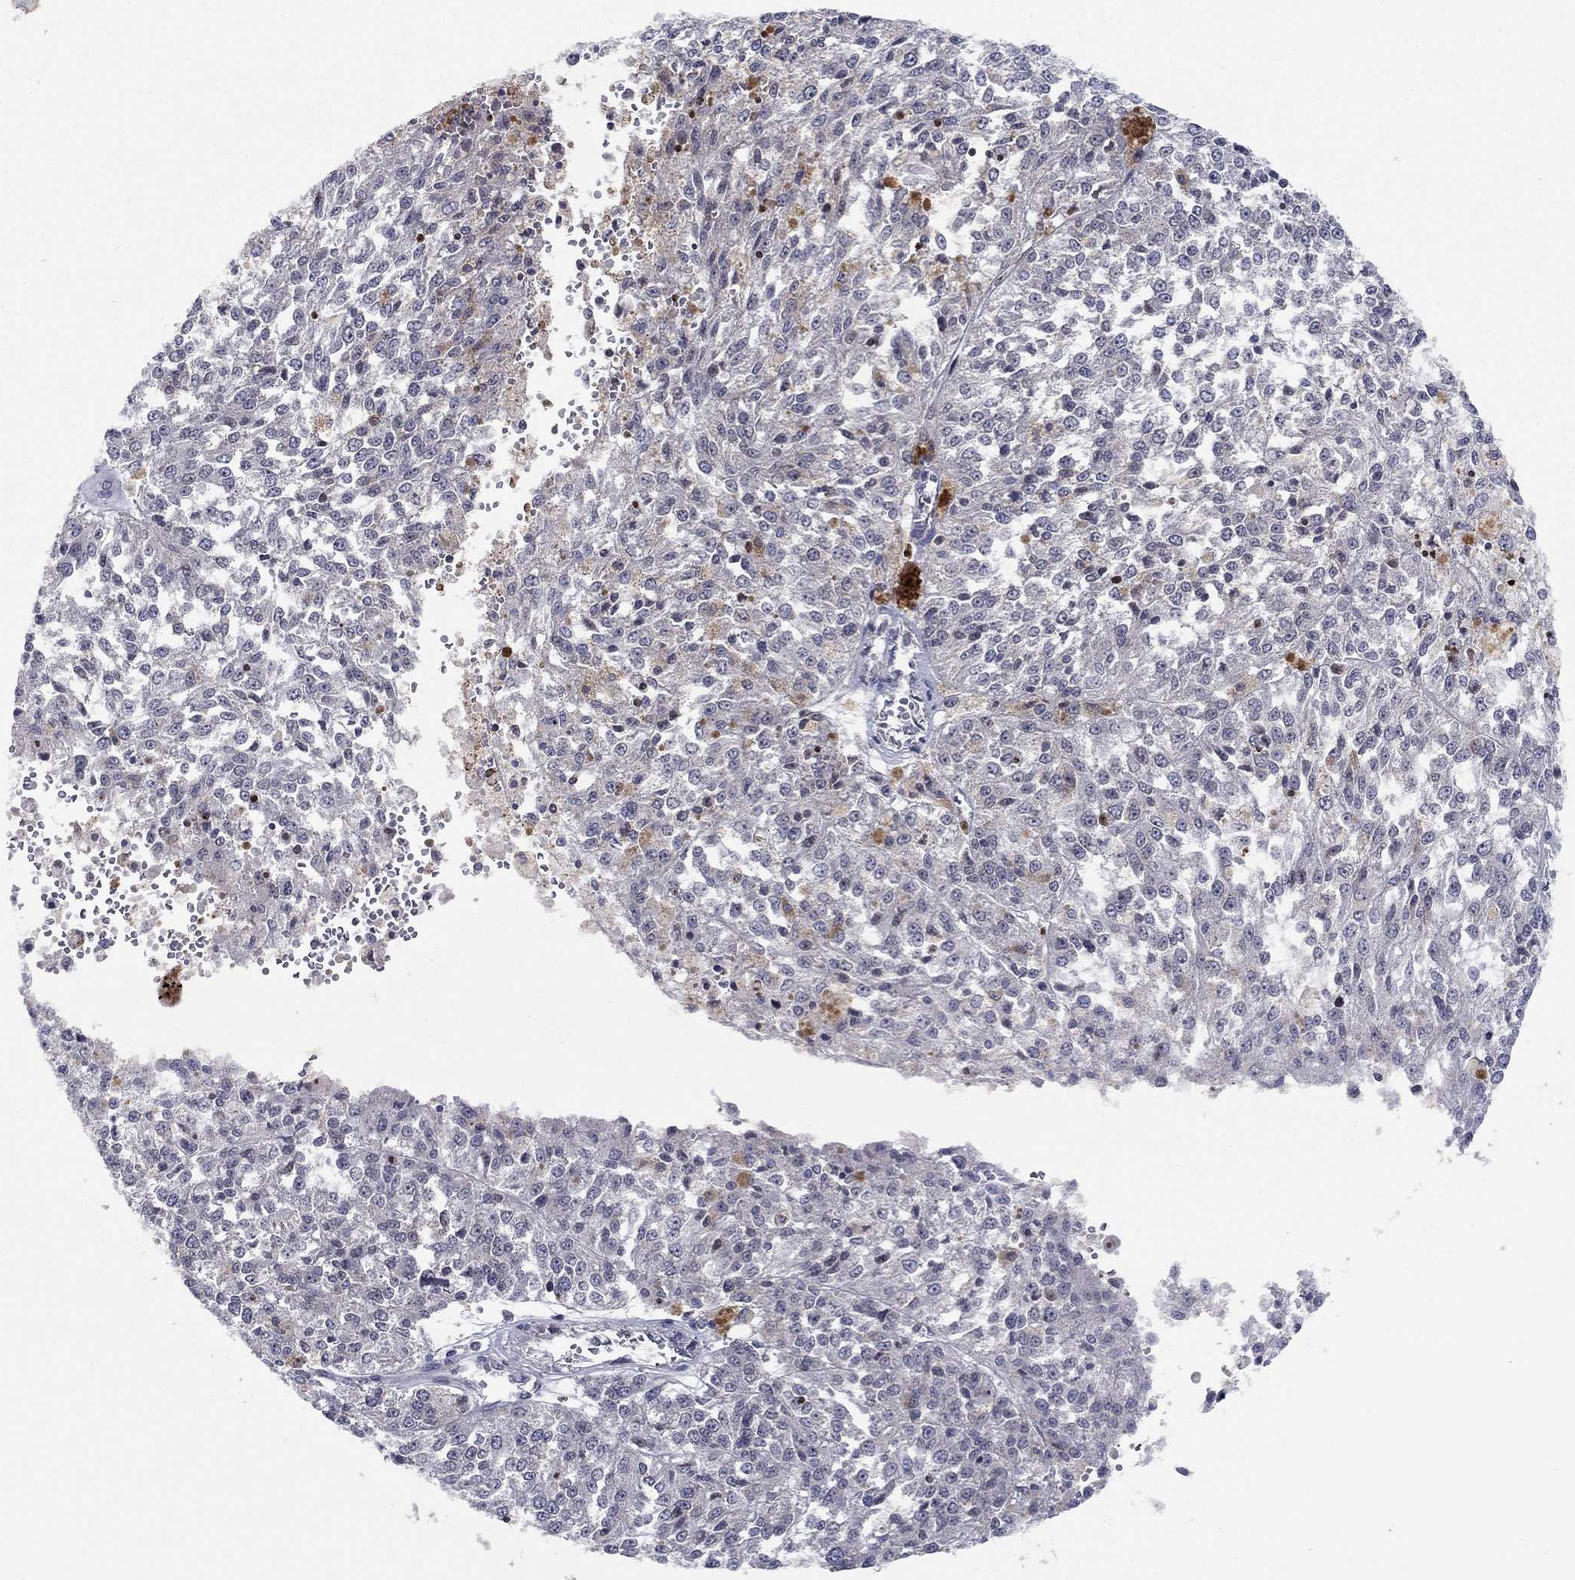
{"staining": {"intensity": "negative", "quantity": "none", "location": "none"}, "tissue": "melanoma", "cell_type": "Tumor cells", "image_type": "cancer", "snomed": [{"axis": "morphology", "description": "Malignant melanoma, Metastatic site"}, {"axis": "topography", "description": "Lymph node"}], "caption": "IHC histopathology image of neoplastic tissue: human melanoma stained with DAB reveals no significant protein expression in tumor cells. Brightfield microscopy of immunohistochemistry stained with DAB (3,3'-diaminobenzidine) (brown) and hematoxylin (blue), captured at high magnification.", "gene": "CETN3", "patient": {"sex": "female", "age": 64}}